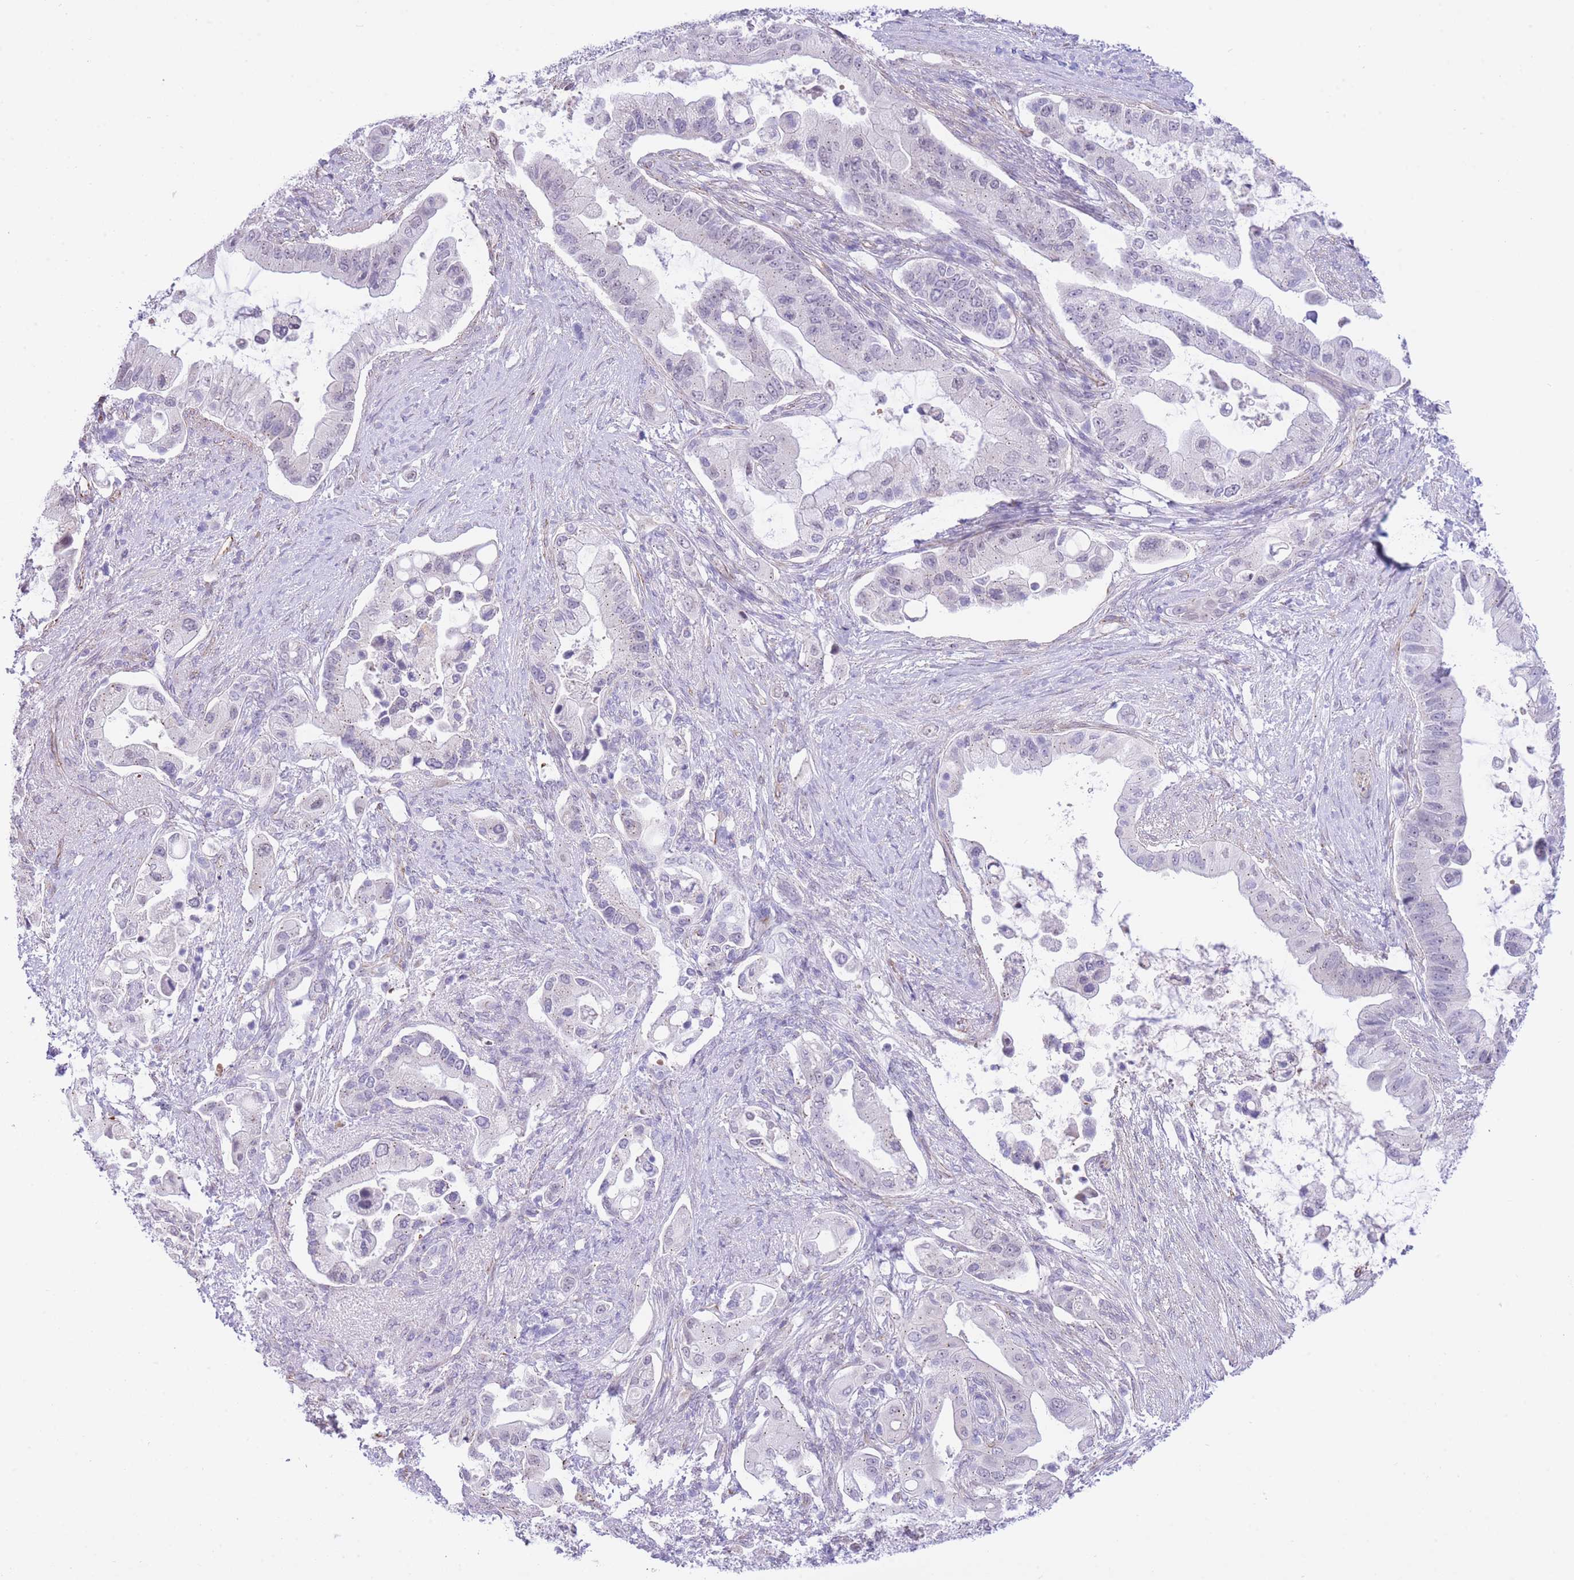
{"staining": {"intensity": "negative", "quantity": "none", "location": "none"}, "tissue": "pancreatic cancer", "cell_type": "Tumor cells", "image_type": "cancer", "snomed": [{"axis": "morphology", "description": "Adenocarcinoma, NOS"}, {"axis": "topography", "description": "Pancreas"}], "caption": "This is an immunohistochemistry (IHC) micrograph of adenocarcinoma (pancreatic). There is no positivity in tumor cells.", "gene": "PSG8", "patient": {"sex": "male", "age": 57}}